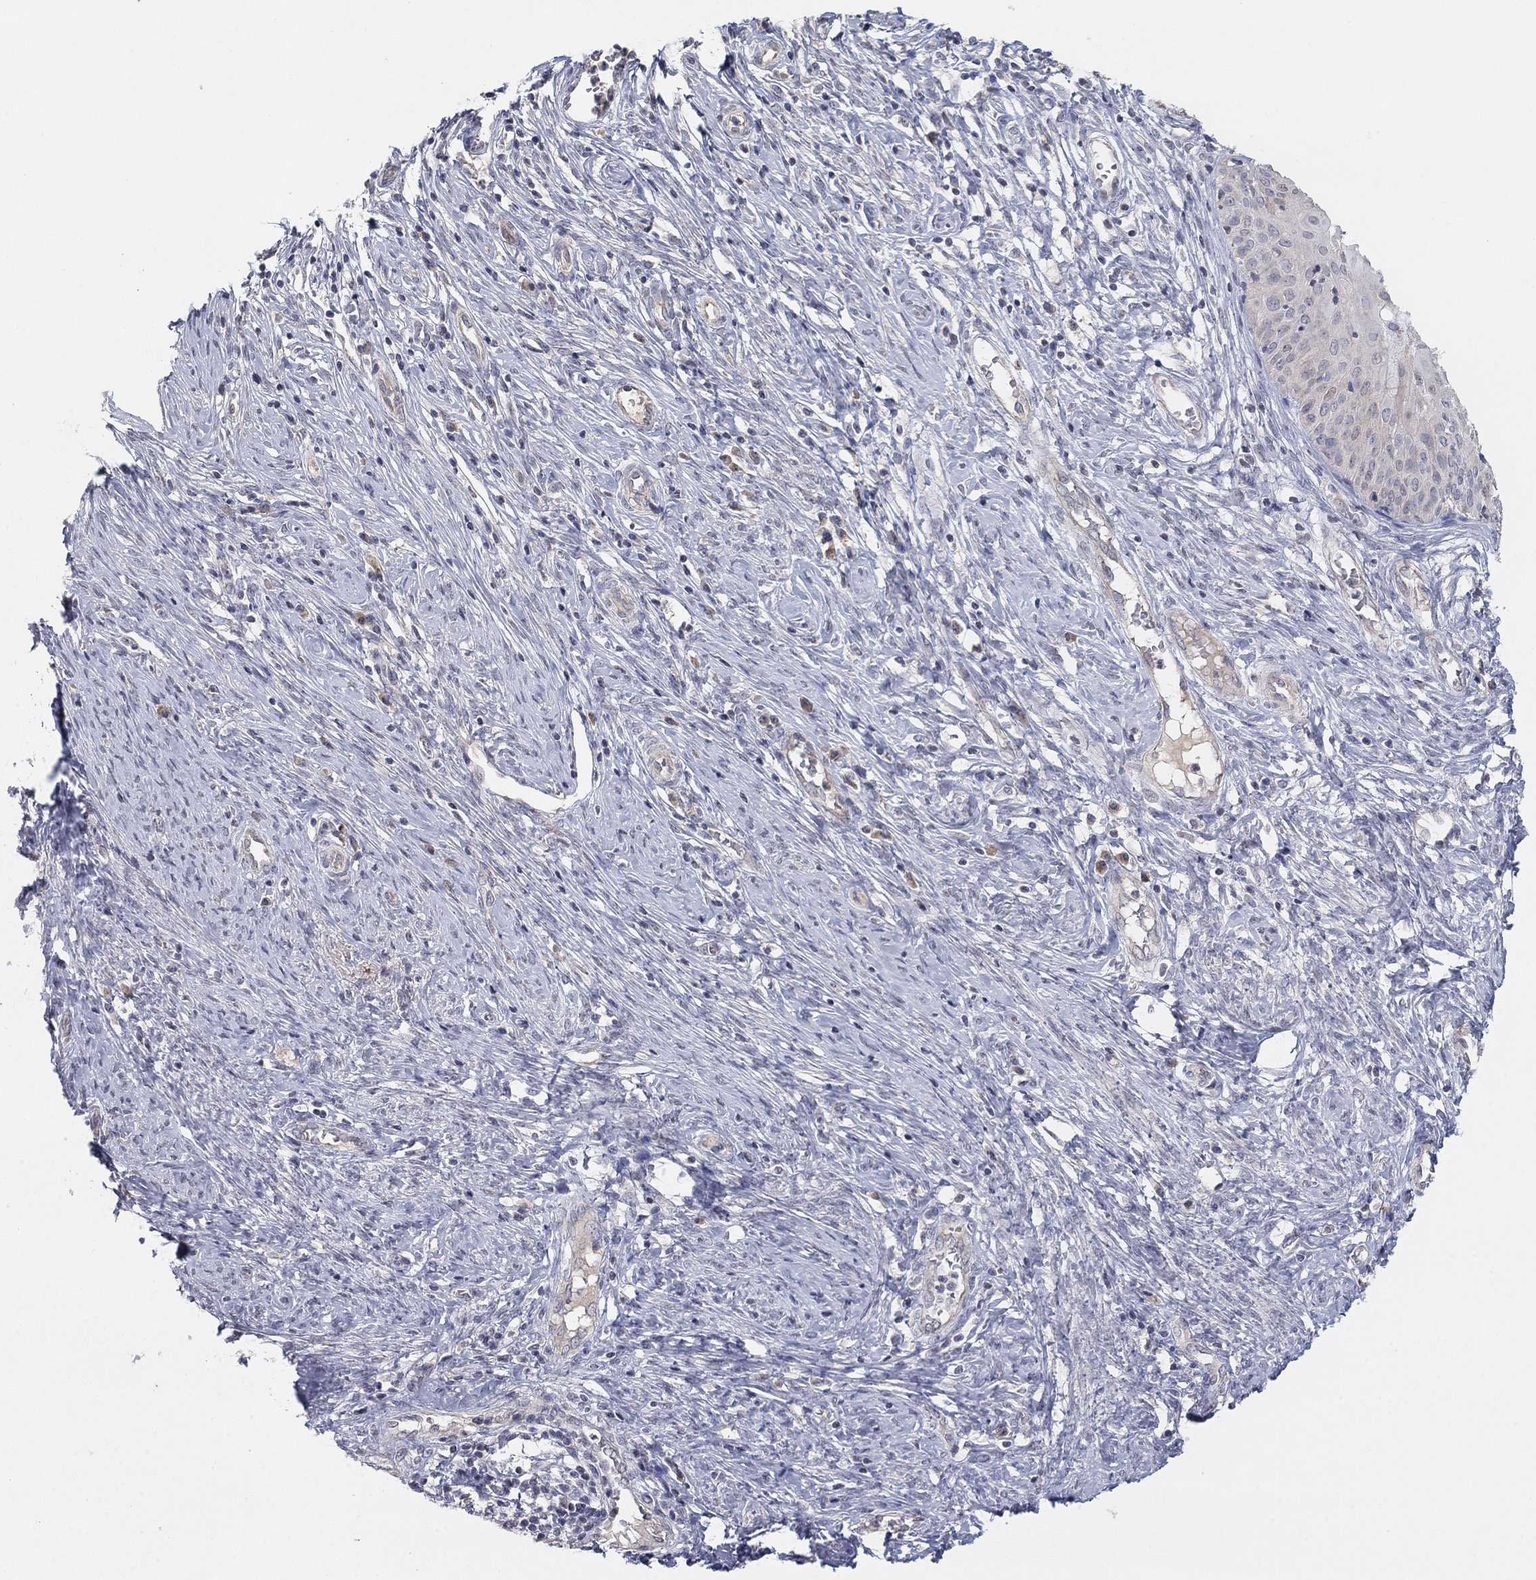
{"staining": {"intensity": "negative", "quantity": "none", "location": "none"}, "tissue": "cervical cancer", "cell_type": "Tumor cells", "image_type": "cancer", "snomed": [{"axis": "morphology", "description": "Normal tissue, NOS"}, {"axis": "morphology", "description": "Squamous cell carcinoma, NOS"}, {"axis": "topography", "description": "Cervix"}], "caption": "Tumor cells show no significant staining in cervical squamous cell carcinoma.", "gene": "AMN1", "patient": {"sex": "female", "age": 39}}